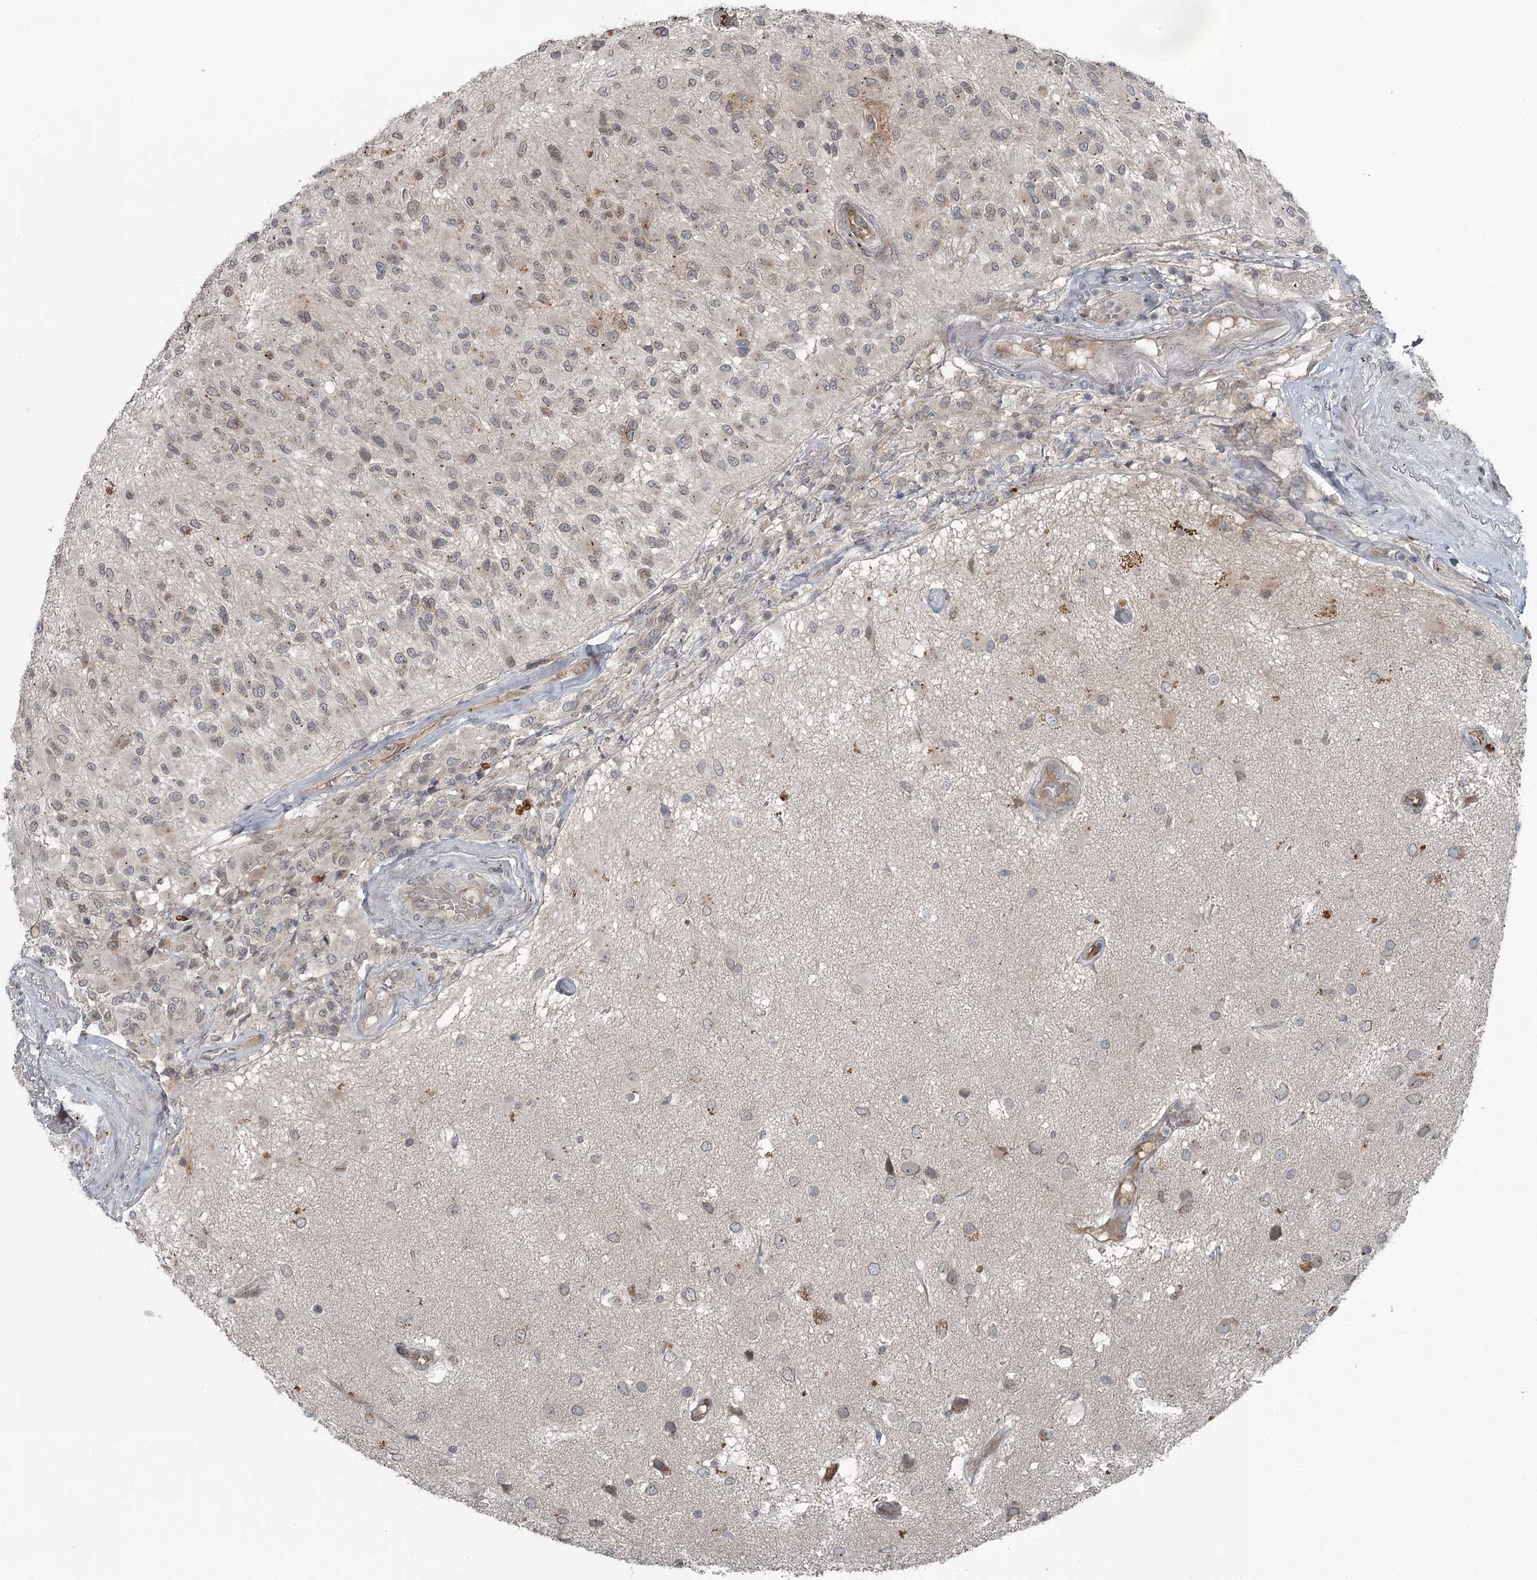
{"staining": {"intensity": "weak", "quantity": "<25%", "location": "cytoplasmic/membranous,nuclear"}, "tissue": "glioma", "cell_type": "Tumor cells", "image_type": "cancer", "snomed": [{"axis": "morphology", "description": "Glioma, malignant, High grade"}, {"axis": "morphology", "description": "Glioblastoma, NOS"}, {"axis": "topography", "description": "Brain"}], "caption": "Malignant high-grade glioma was stained to show a protein in brown. There is no significant staining in tumor cells. (Immunohistochemistry (ihc), brightfield microscopy, high magnification).", "gene": "SLC39A8", "patient": {"sex": "male", "age": 60}}